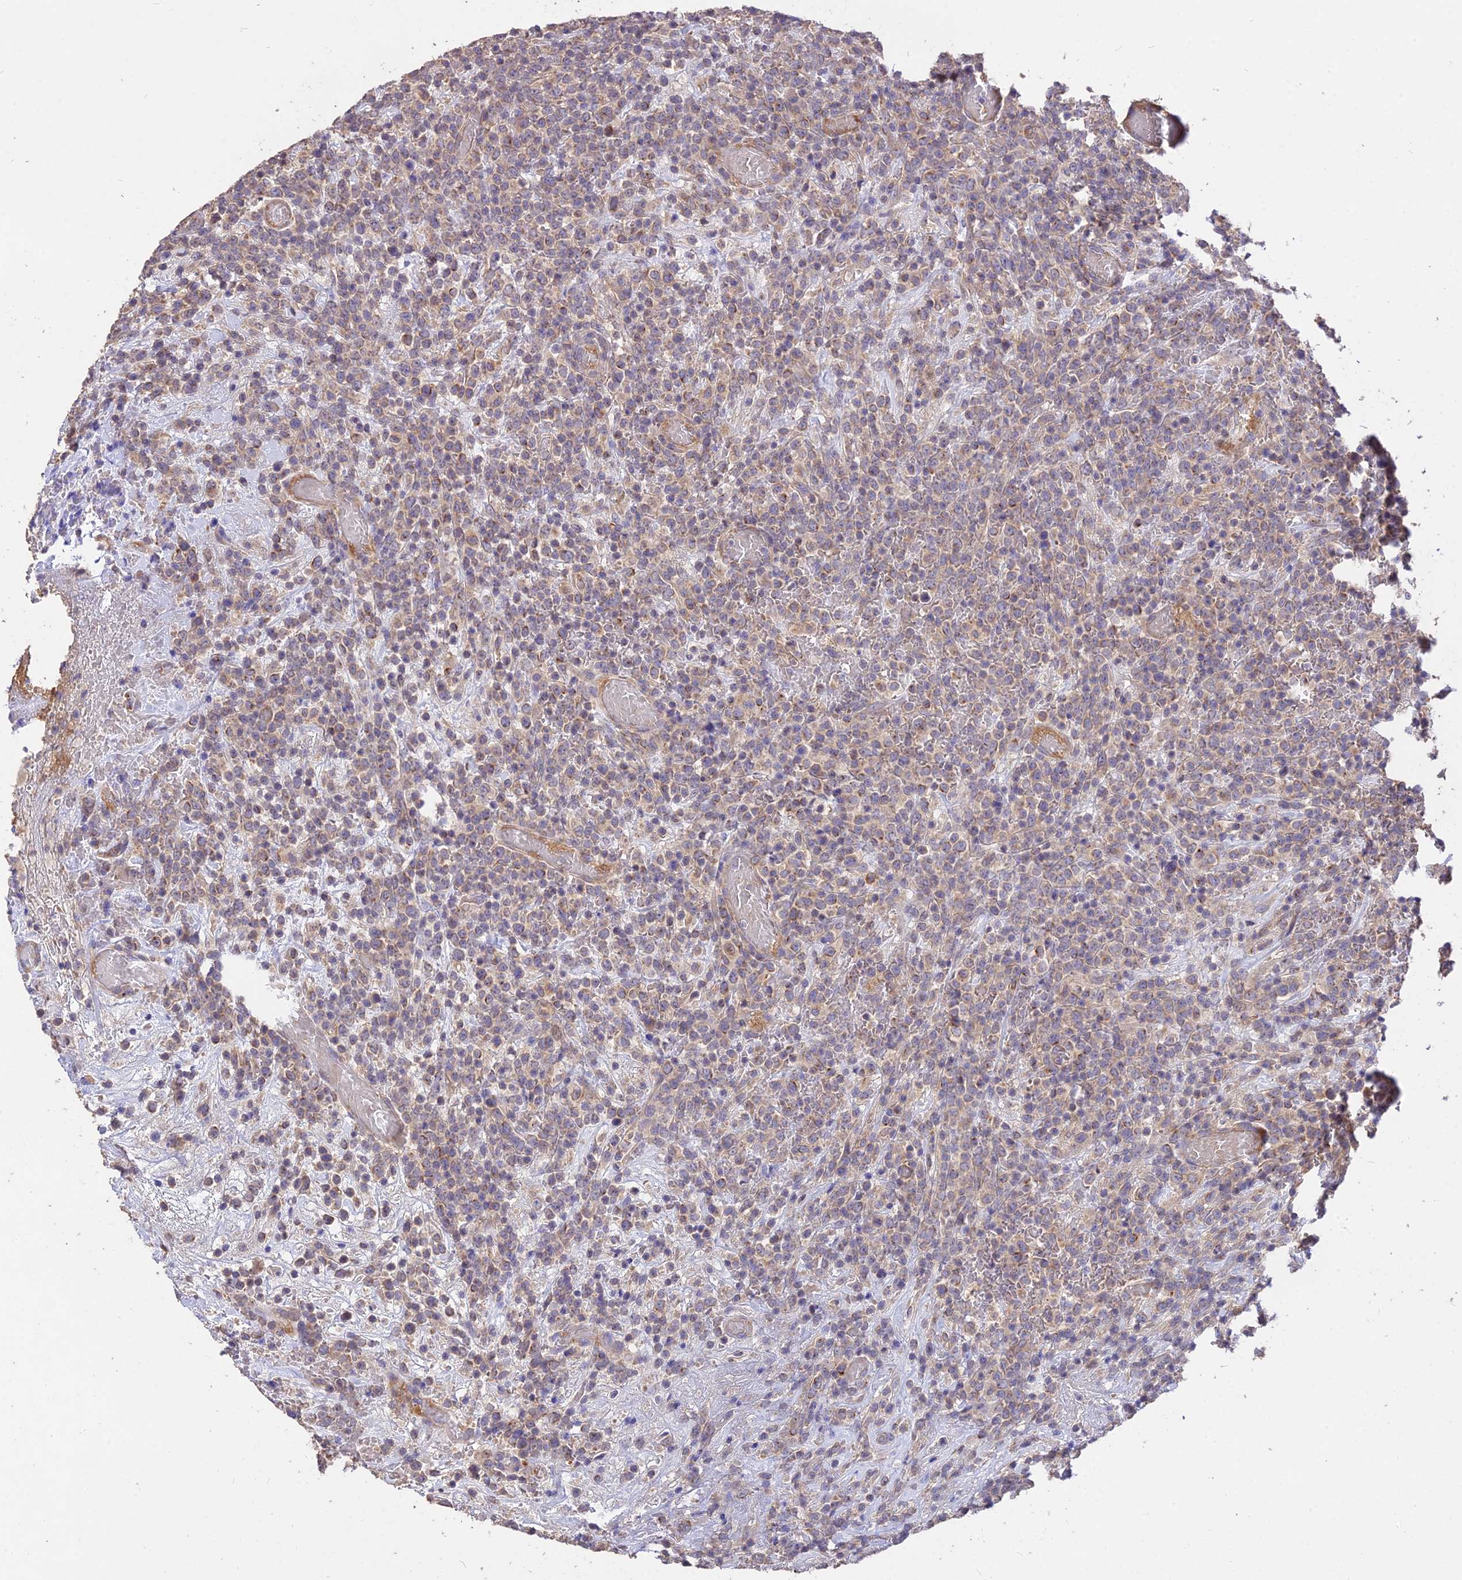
{"staining": {"intensity": "weak", "quantity": ">75%", "location": "cytoplasmic/membranous"}, "tissue": "lymphoma", "cell_type": "Tumor cells", "image_type": "cancer", "snomed": [{"axis": "morphology", "description": "Malignant lymphoma, non-Hodgkin's type, High grade"}, {"axis": "topography", "description": "Colon"}], "caption": "Protein staining of lymphoma tissue shows weak cytoplasmic/membranous expression in approximately >75% of tumor cells.", "gene": "SDHD", "patient": {"sex": "female", "age": 53}}